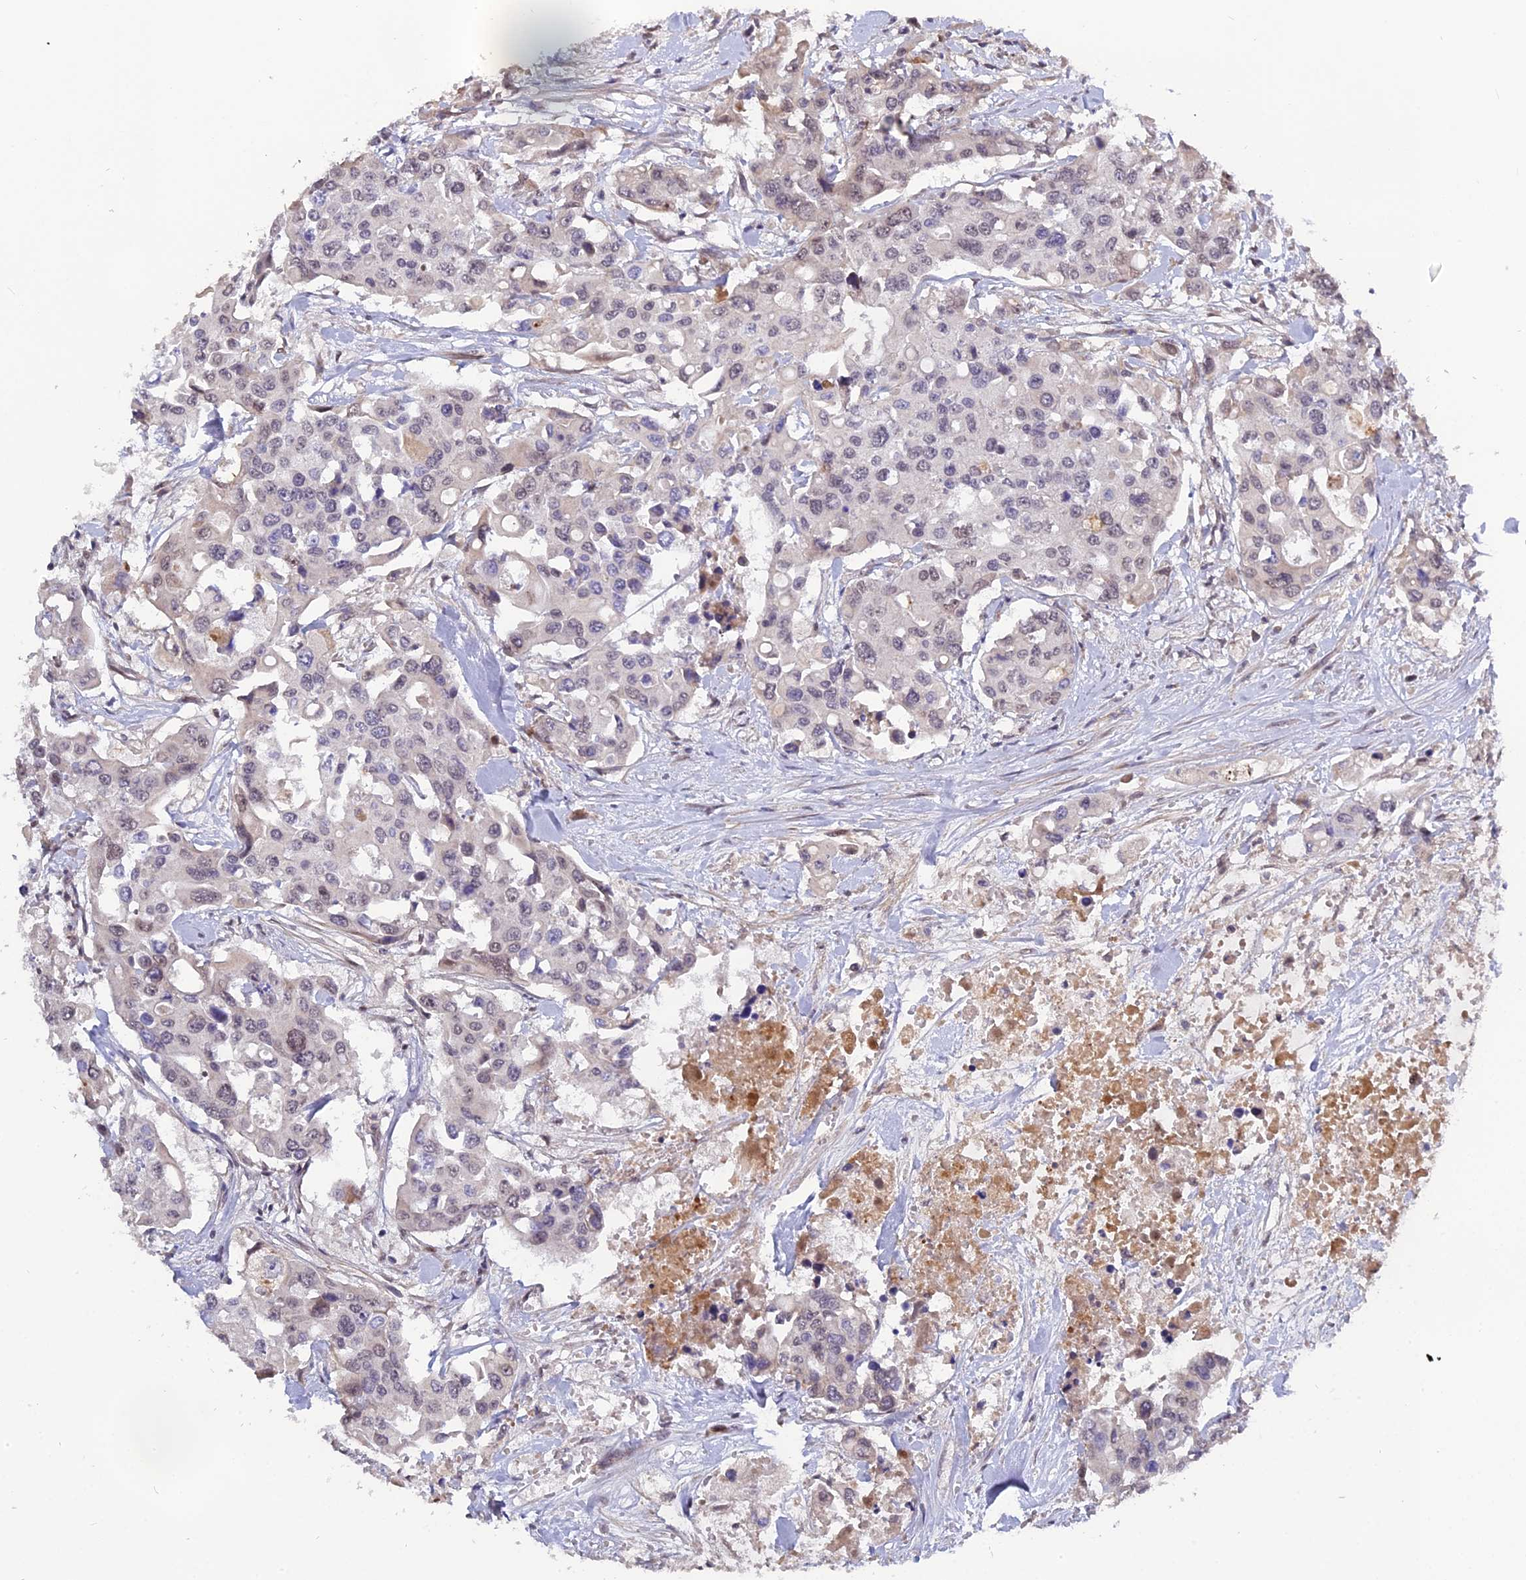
{"staining": {"intensity": "weak", "quantity": "<25%", "location": "cytoplasmic/membranous,nuclear"}, "tissue": "colorectal cancer", "cell_type": "Tumor cells", "image_type": "cancer", "snomed": [{"axis": "morphology", "description": "Adenocarcinoma, NOS"}, {"axis": "topography", "description": "Colon"}], "caption": "Tumor cells show no significant protein positivity in colorectal cancer.", "gene": "PYGO1", "patient": {"sex": "male", "age": 77}}